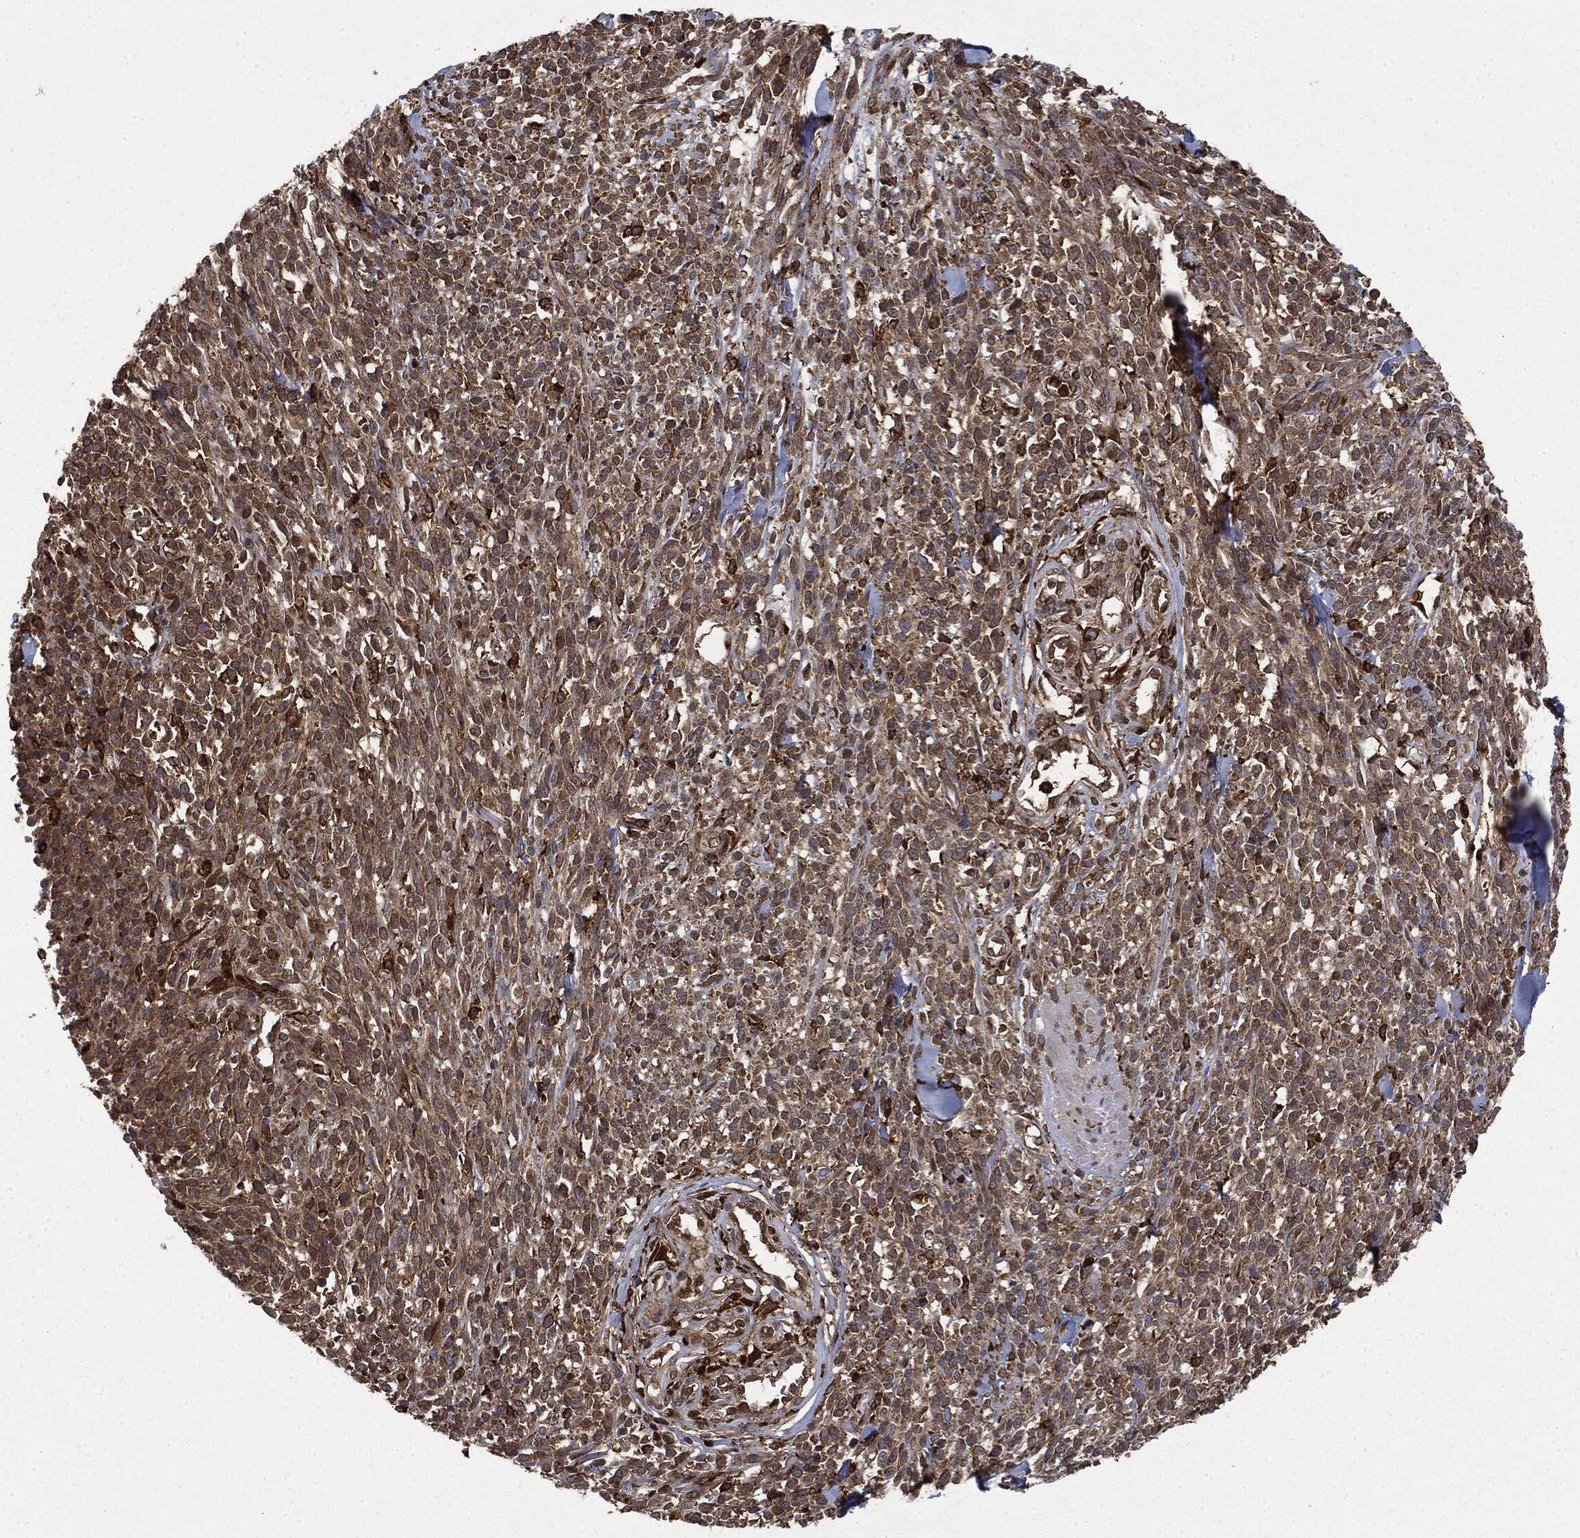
{"staining": {"intensity": "moderate", "quantity": ">75%", "location": "cytoplasmic/membranous"}, "tissue": "melanoma", "cell_type": "Tumor cells", "image_type": "cancer", "snomed": [{"axis": "morphology", "description": "Malignant melanoma, NOS"}, {"axis": "topography", "description": "Skin"}, {"axis": "topography", "description": "Skin of trunk"}], "caption": "A medium amount of moderate cytoplasmic/membranous staining is present in approximately >75% of tumor cells in malignant melanoma tissue.", "gene": "SNX5", "patient": {"sex": "male", "age": 74}}